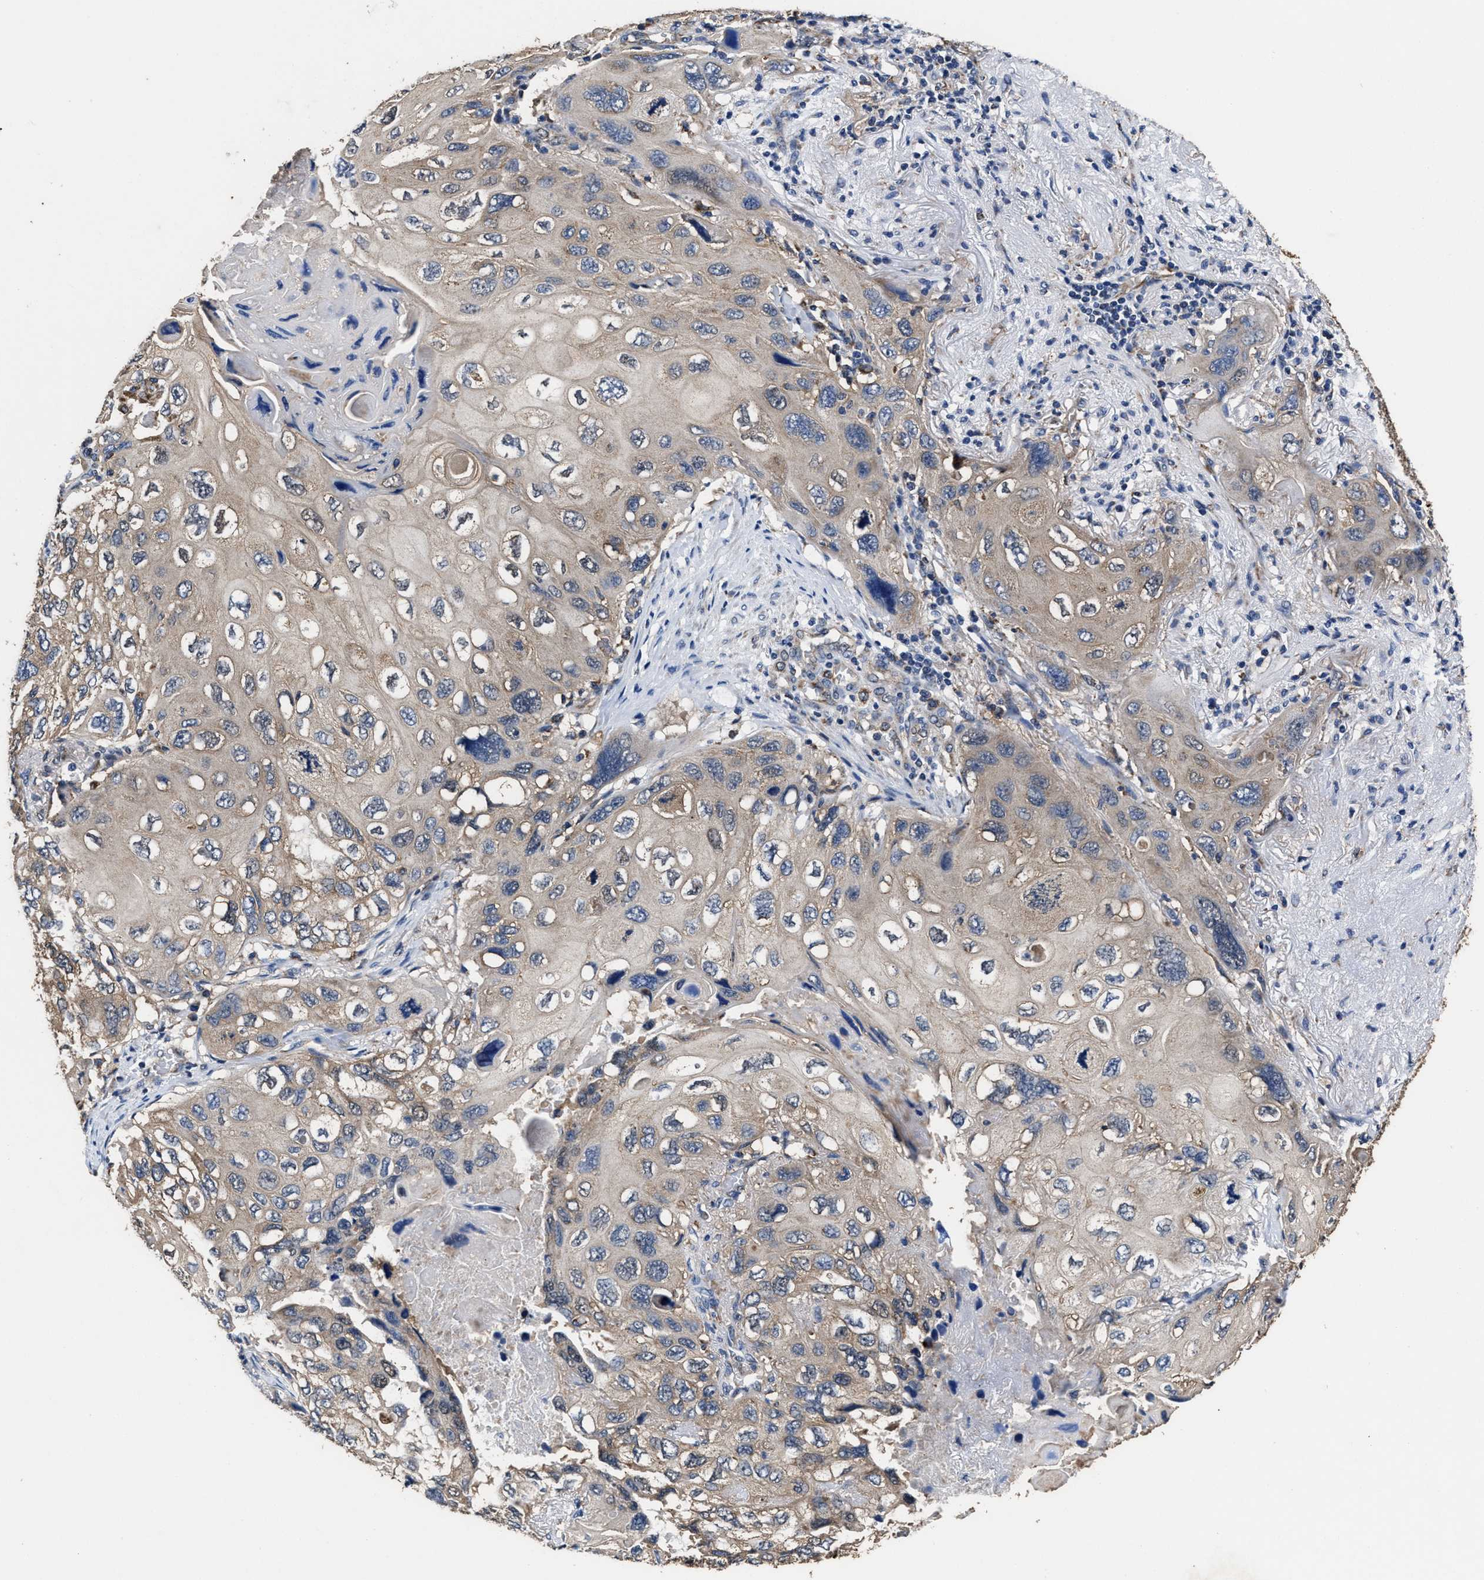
{"staining": {"intensity": "weak", "quantity": ">75%", "location": "cytoplasmic/membranous"}, "tissue": "lung cancer", "cell_type": "Tumor cells", "image_type": "cancer", "snomed": [{"axis": "morphology", "description": "Squamous cell carcinoma, NOS"}, {"axis": "topography", "description": "Lung"}], "caption": "The immunohistochemical stain labels weak cytoplasmic/membranous expression in tumor cells of squamous cell carcinoma (lung) tissue. The staining was performed using DAB (3,3'-diaminobenzidine), with brown indicating positive protein expression. Nuclei are stained blue with hematoxylin.", "gene": "ACLY", "patient": {"sex": "female", "age": 73}}